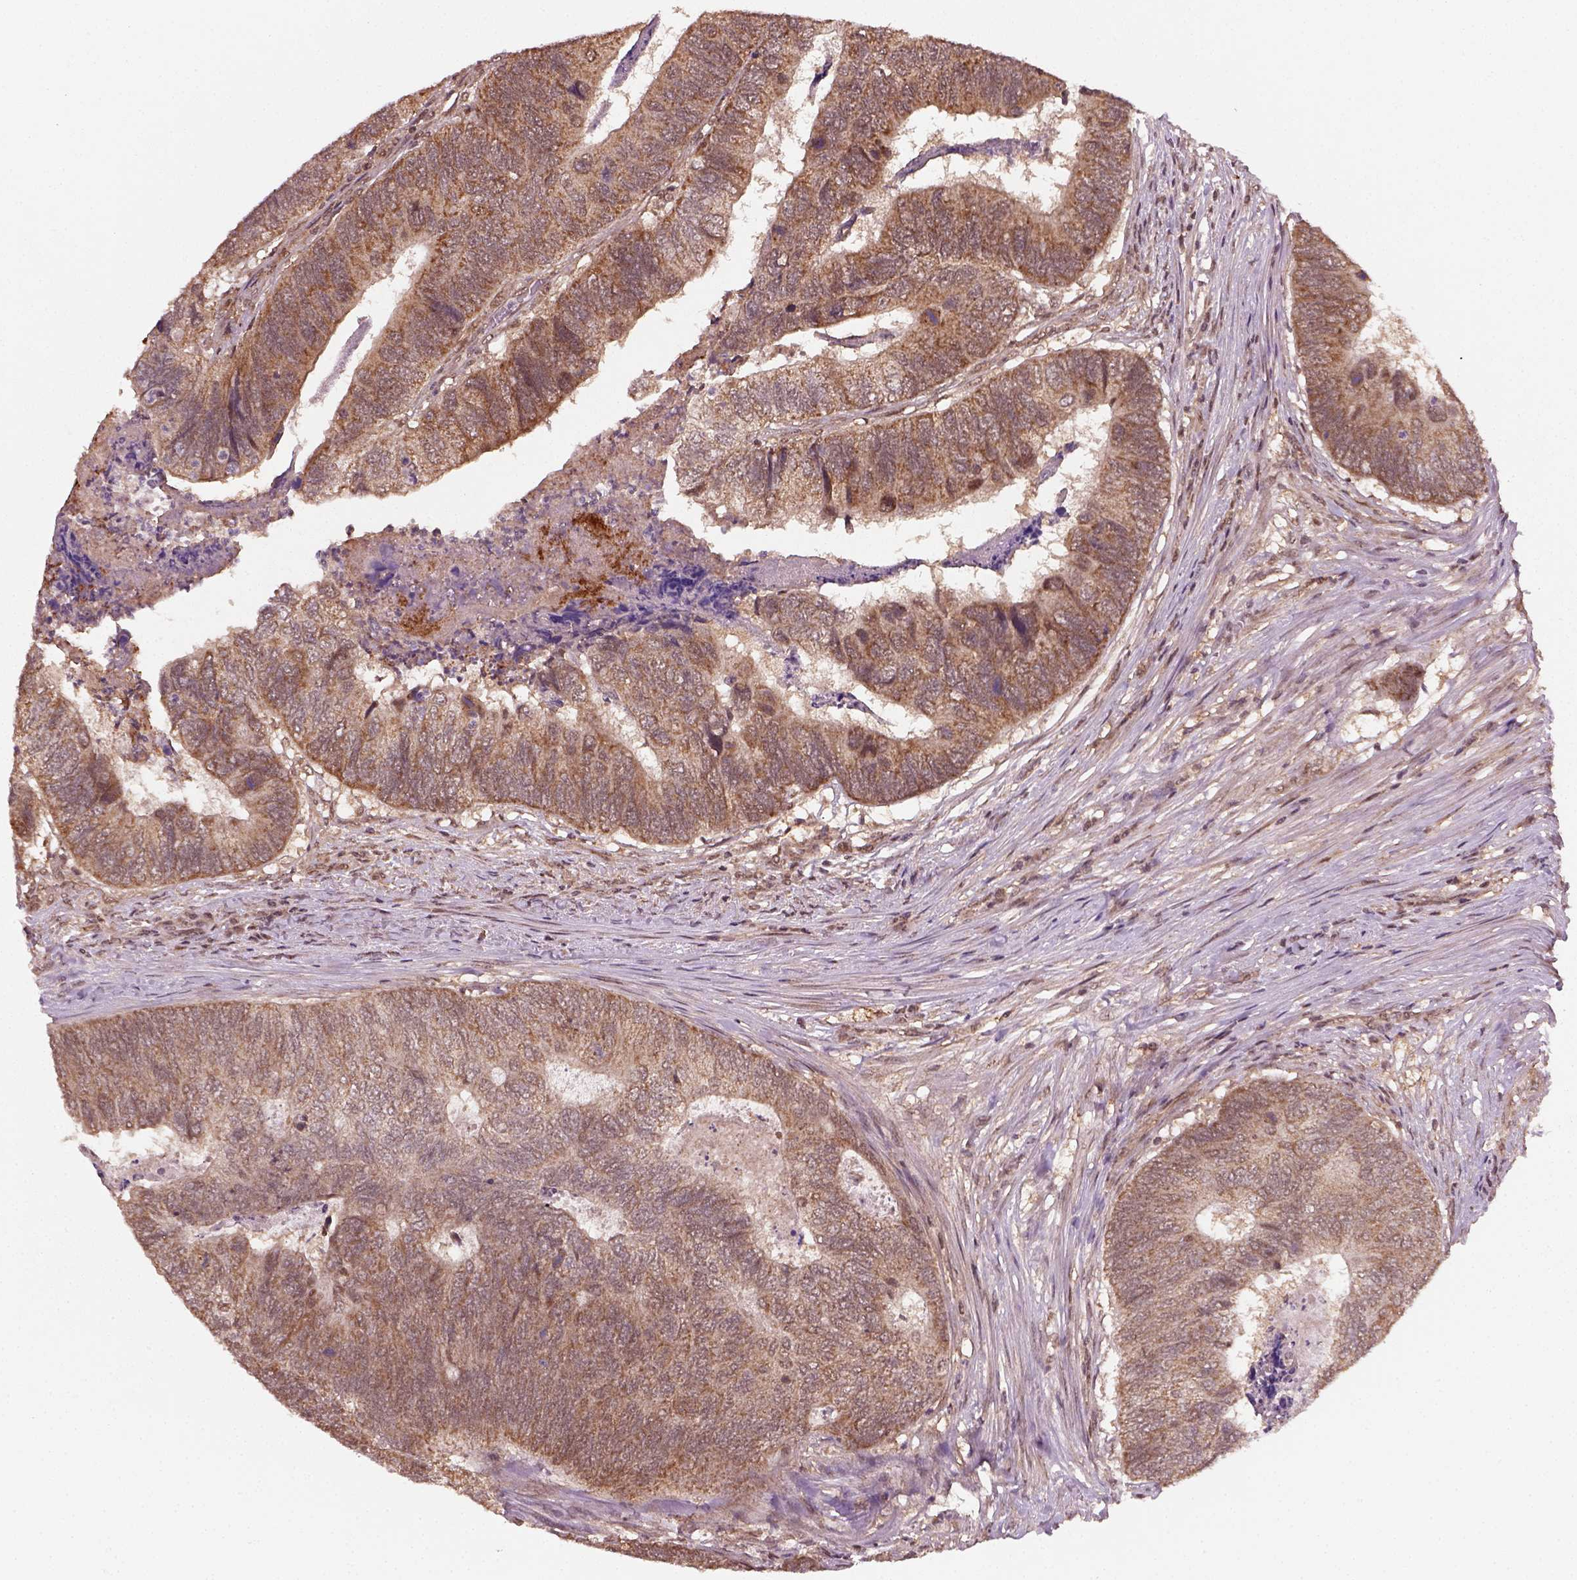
{"staining": {"intensity": "moderate", "quantity": ">75%", "location": "cytoplasmic/membranous"}, "tissue": "colorectal cancer", "cell_type": "Tumor cells", "image_type": "cancer", "snomed": [{"axis": "morphology", "description": "Adenocarcinoma, NOS"}, {"axis": "topography", "description": "Colon"}], "caption": "Adenocarcinoma (colorectal) stained with DAB immunohistochemistry shows medium levels of moderate cytoplasmic/membranous staining in about >75% of tumor cells. (Brightfield microscopy of DAB IHC at high magnification).", "gene": "NUDT9", "patient": {"sex": "female", "age": 67}}